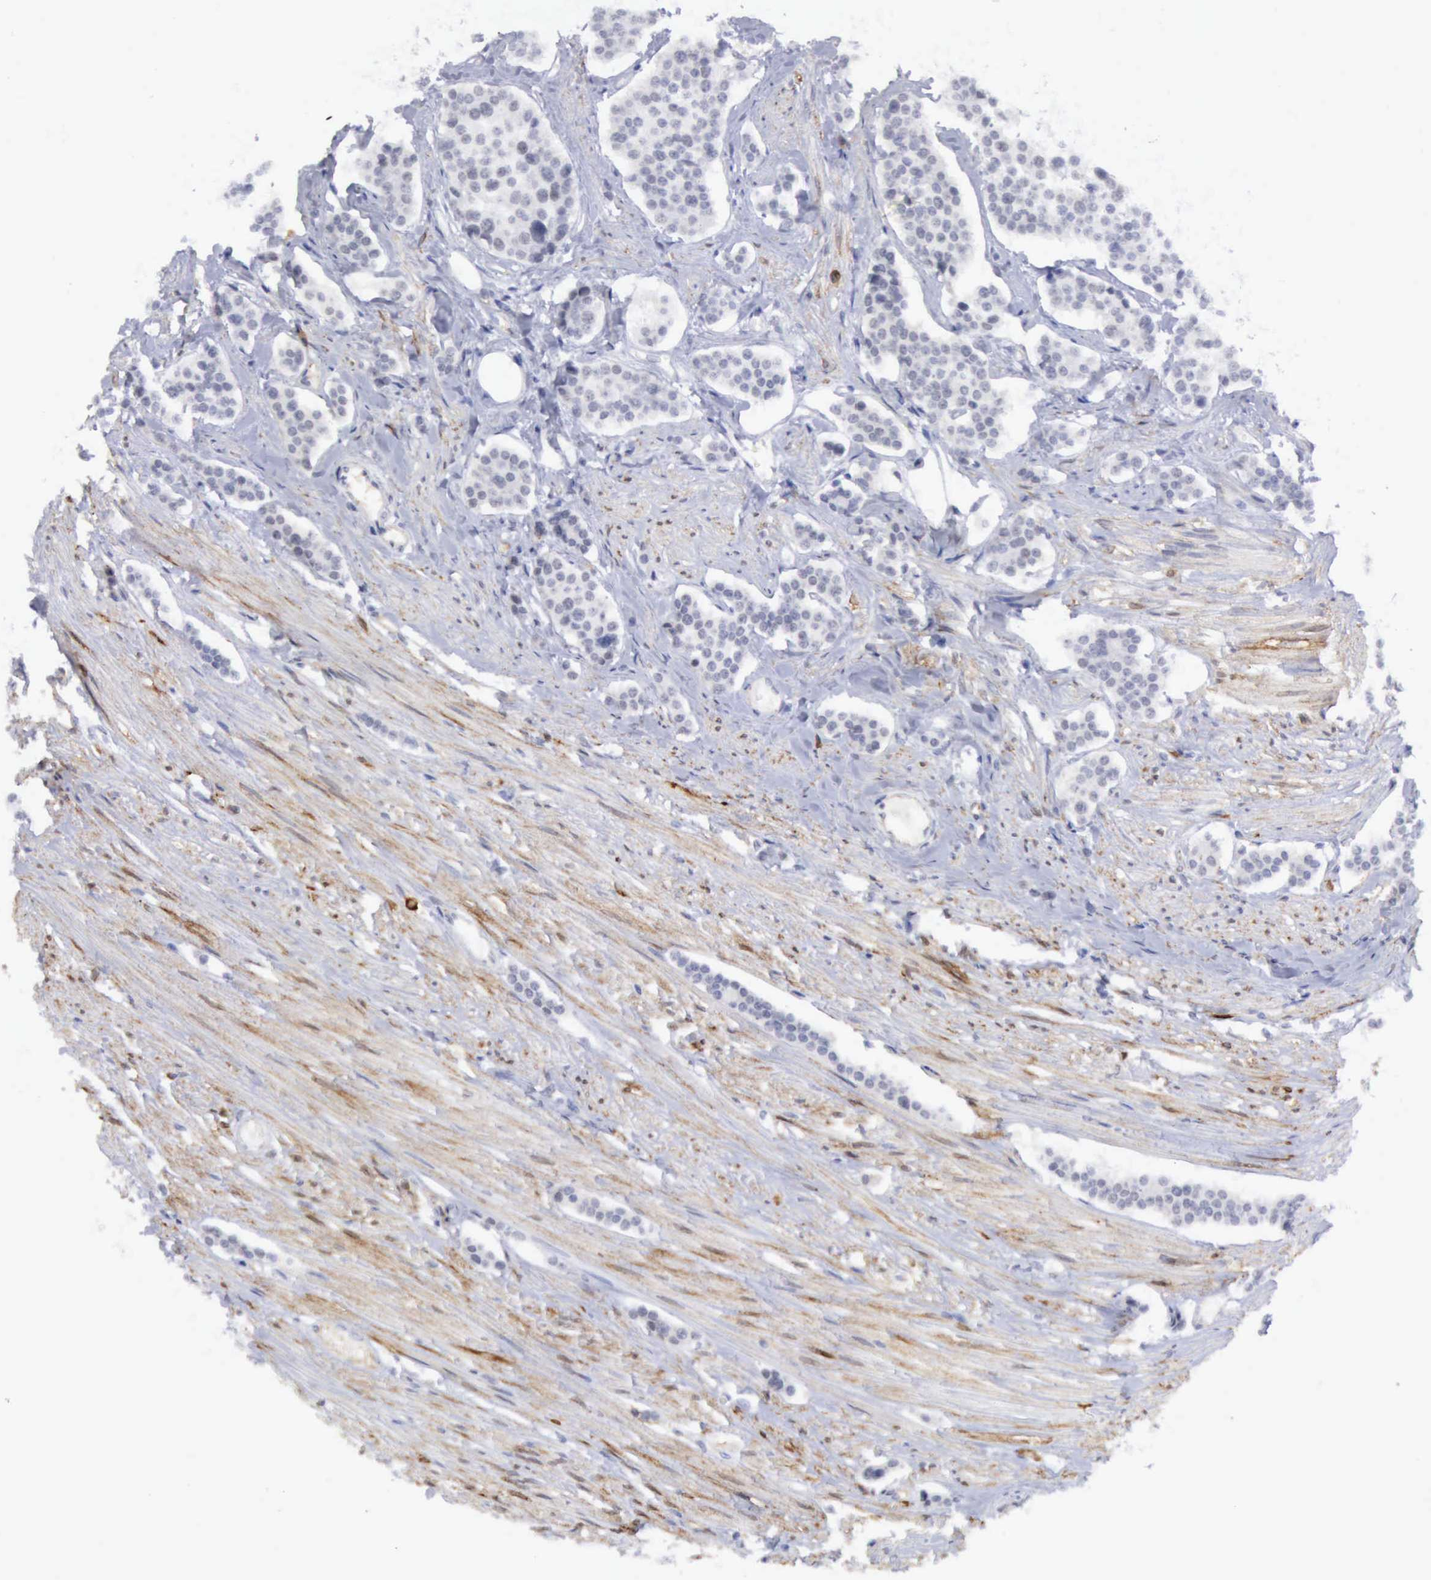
{"staining": {"intensity": "negative", "quantity": "none", "location": "none"}, "tissue": "carcinoid", "cell_type": "Tumor cells", "image_type": "cancer", "snomed": [{"axis": "morphology", "description": "Carcinoid, malignant, NOS"}, {"axis": "topography", "description": "Small intestine"}], "caption": "Tumor cells show no significant expression in malignant carcinoid.", "gene": "TFRC", "patient": {"sex": "male", "age": 60}}